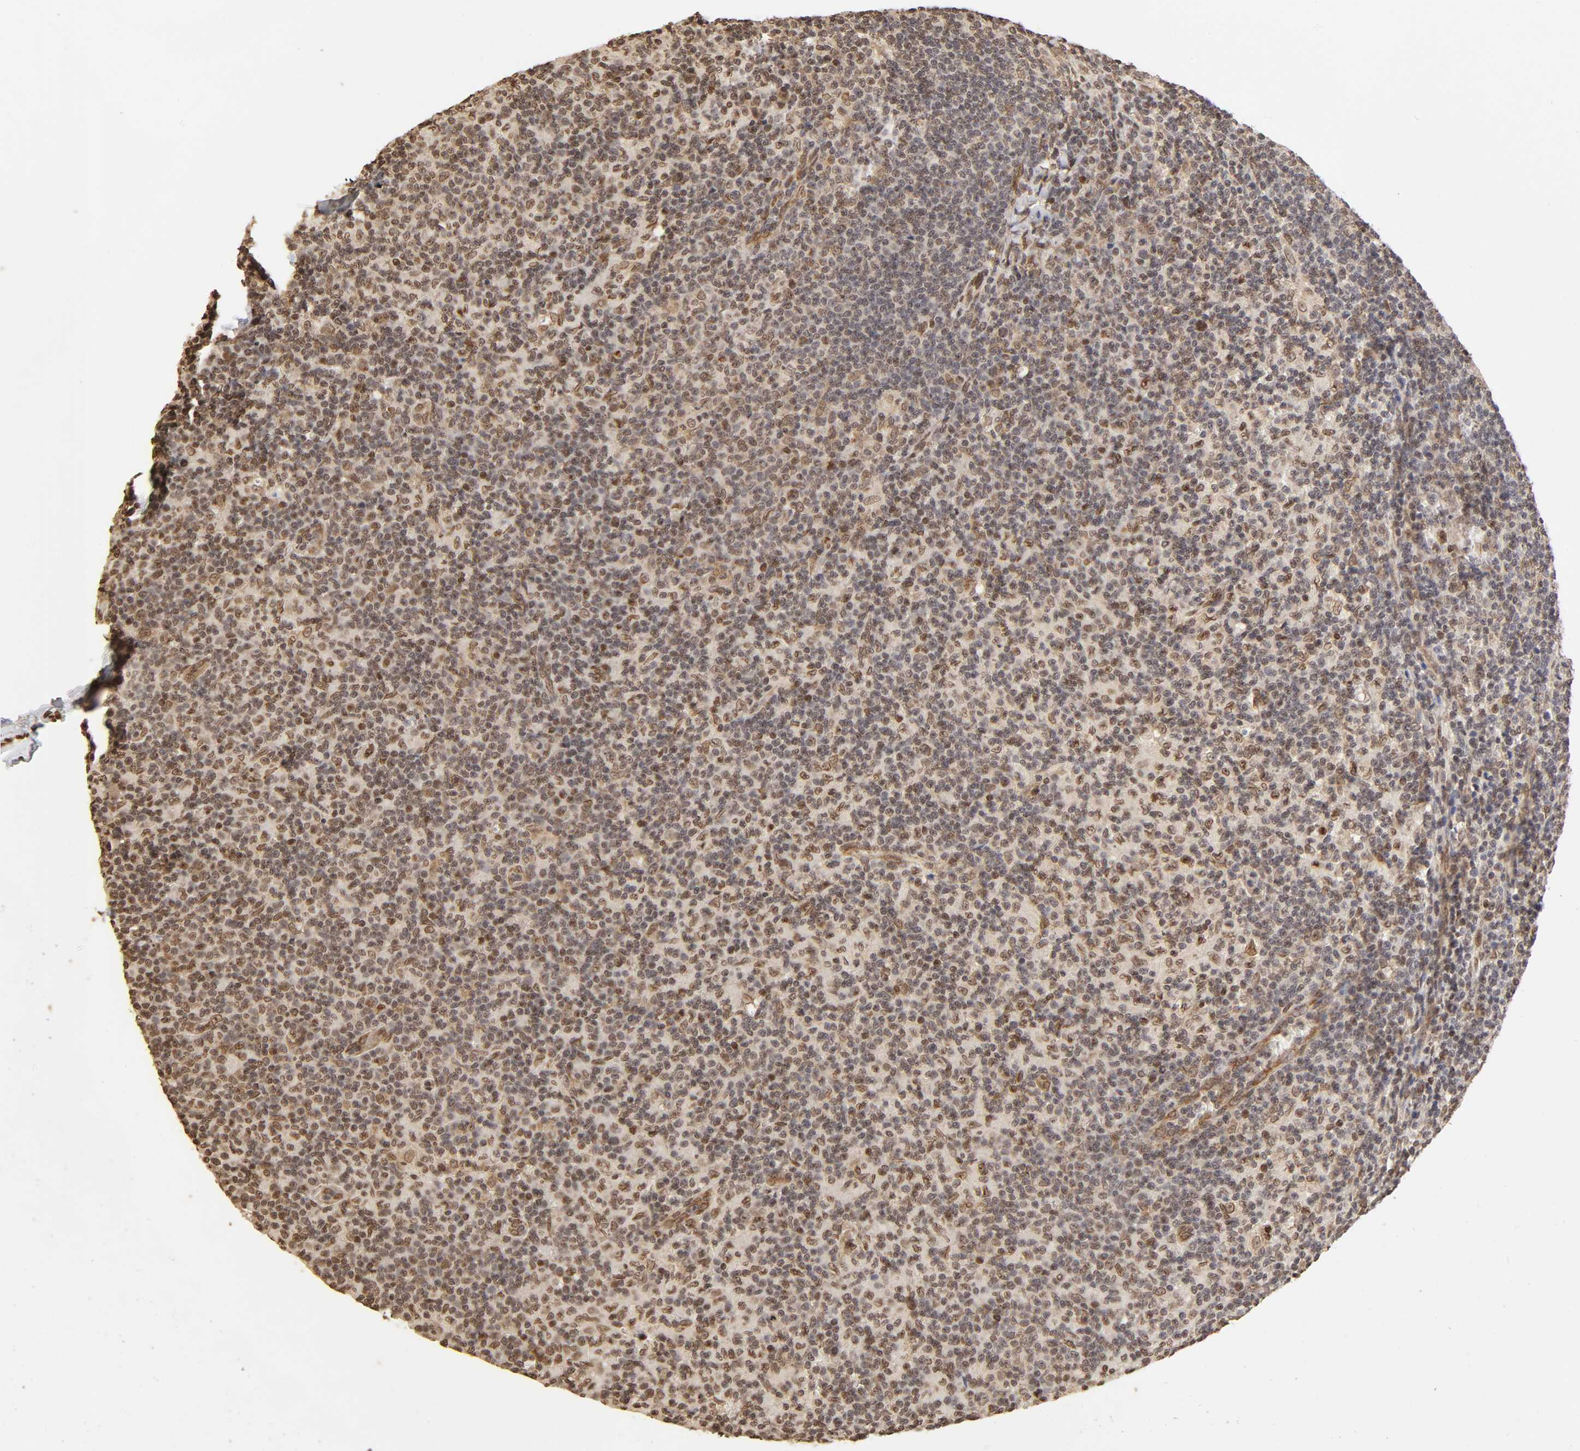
{"staining": {"intensity": "moderate", "quantity": "25%-75%", "location": "cytoplasmic/membranous,nuclear"}, "tissue": "lymph node", "cell_type": "Germinal center cells", "image_type": "normal", "snomed": [{"axis": "morphology", "description": "Normal tissue, NOS"}, {"axis": "morphology", "description": "Inflammation, NOS"}, {"axis": "topography", "description": "Lymph node"}], "caption": "Immunohistochemistry (IHC) image of unremarkable lymph node: lymph node stained using immunohistochemistry displays medium levels of moderate protein expression localized specifically in the cytoplasmic/membranous,nuclear of germinal center cells, appearing as a cytoplasmic/membranous,nuclear brown color.", "gene": "MLLT6", "patient": {"sex": "male", "age": 55}}